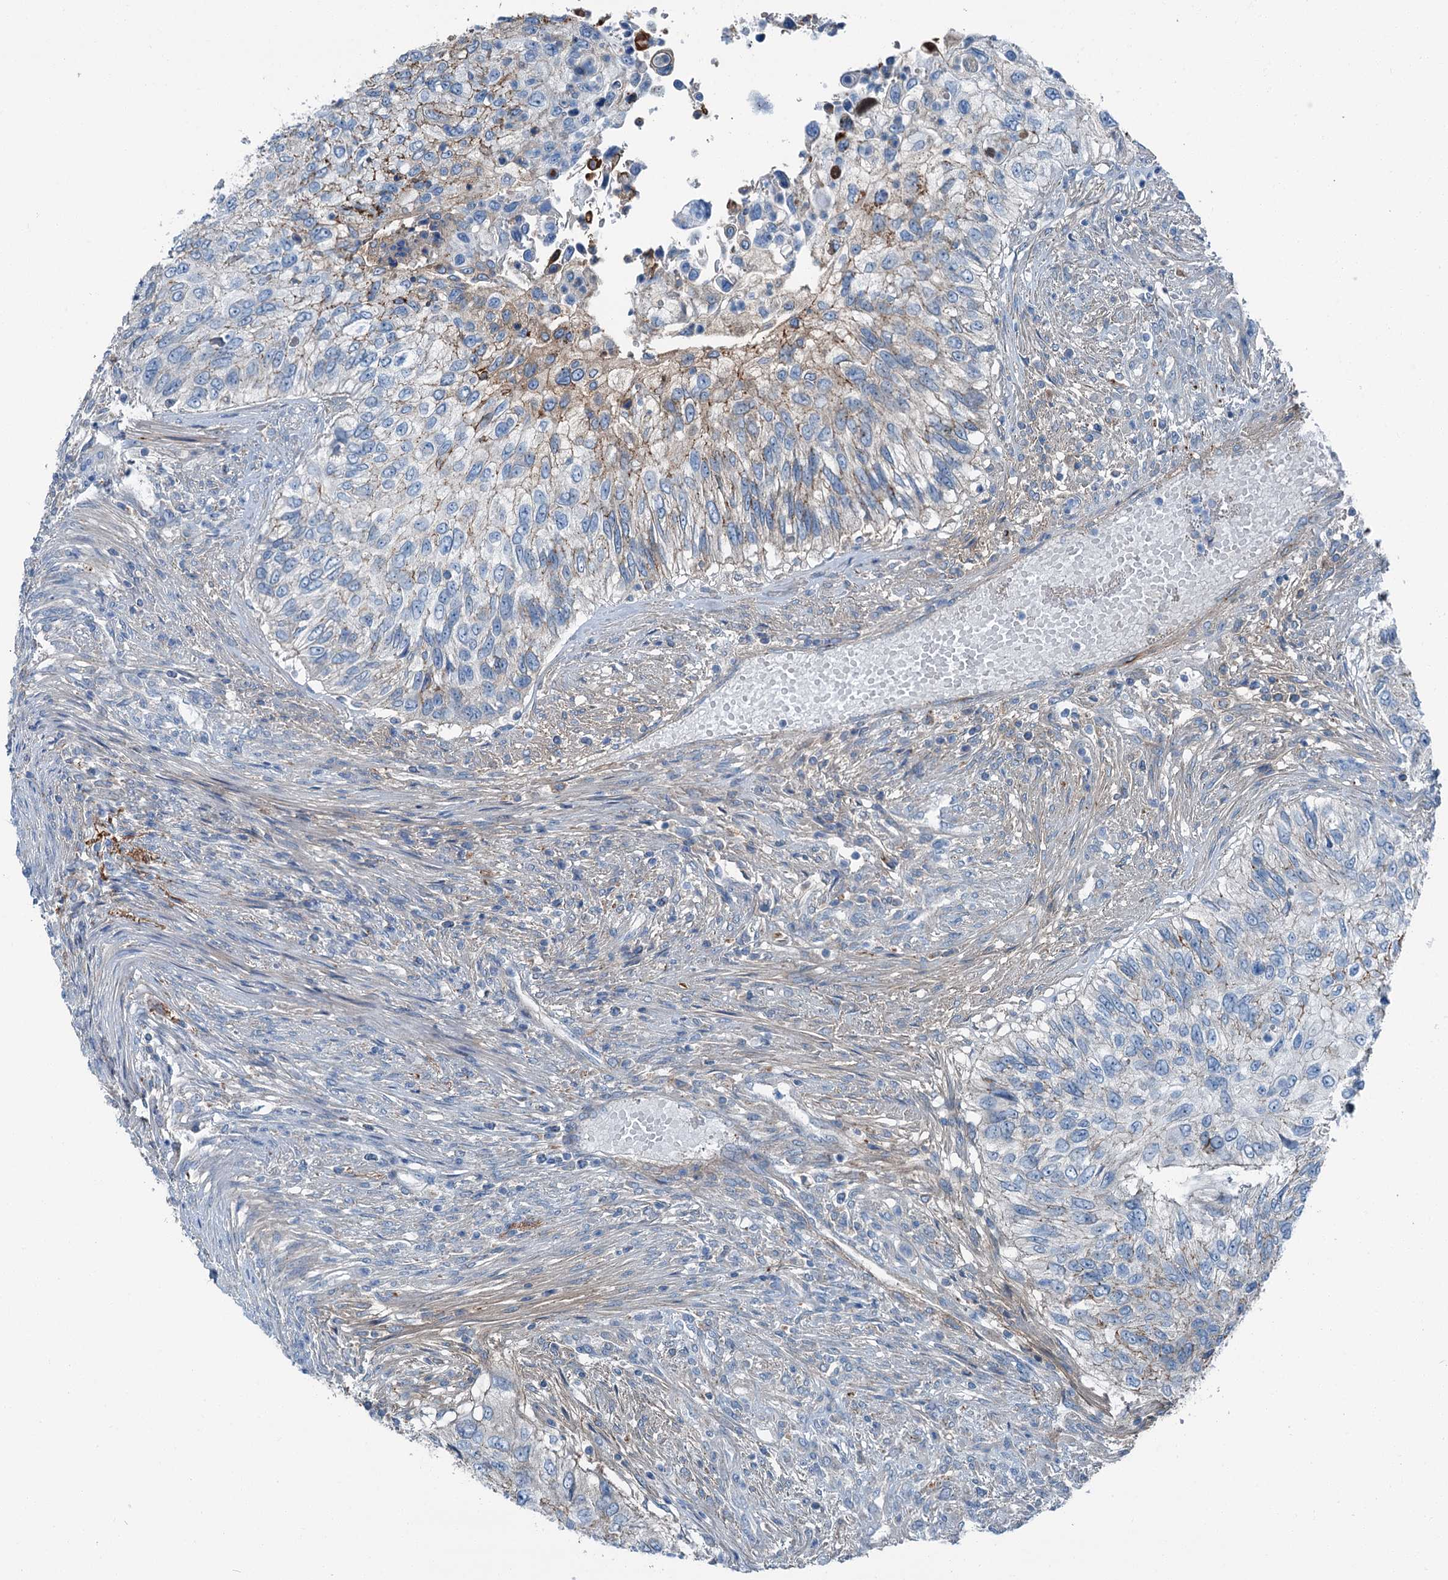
{"staining": {"intensity": "negative", "quantity": "none", "location": "none"}, "tissue": "urothelial cancer", "cell_type": "Tumor cells", "image_type": "cancer", "snomed": [{"axis": "morphology", "description": "Urothelial carcinoma, High grade"}, {"axis": "topography", "description": "Urinary bladder"}], "caption": "High power microscopy photomicrograph of an immunohistochemistry (IHC) micrograph of urothelial cancer, revealing no significant expression in tumor cells. Nuclei are stained in blue.", "gene": "AXL", "patient": {"sex": "female", "age": 60}}